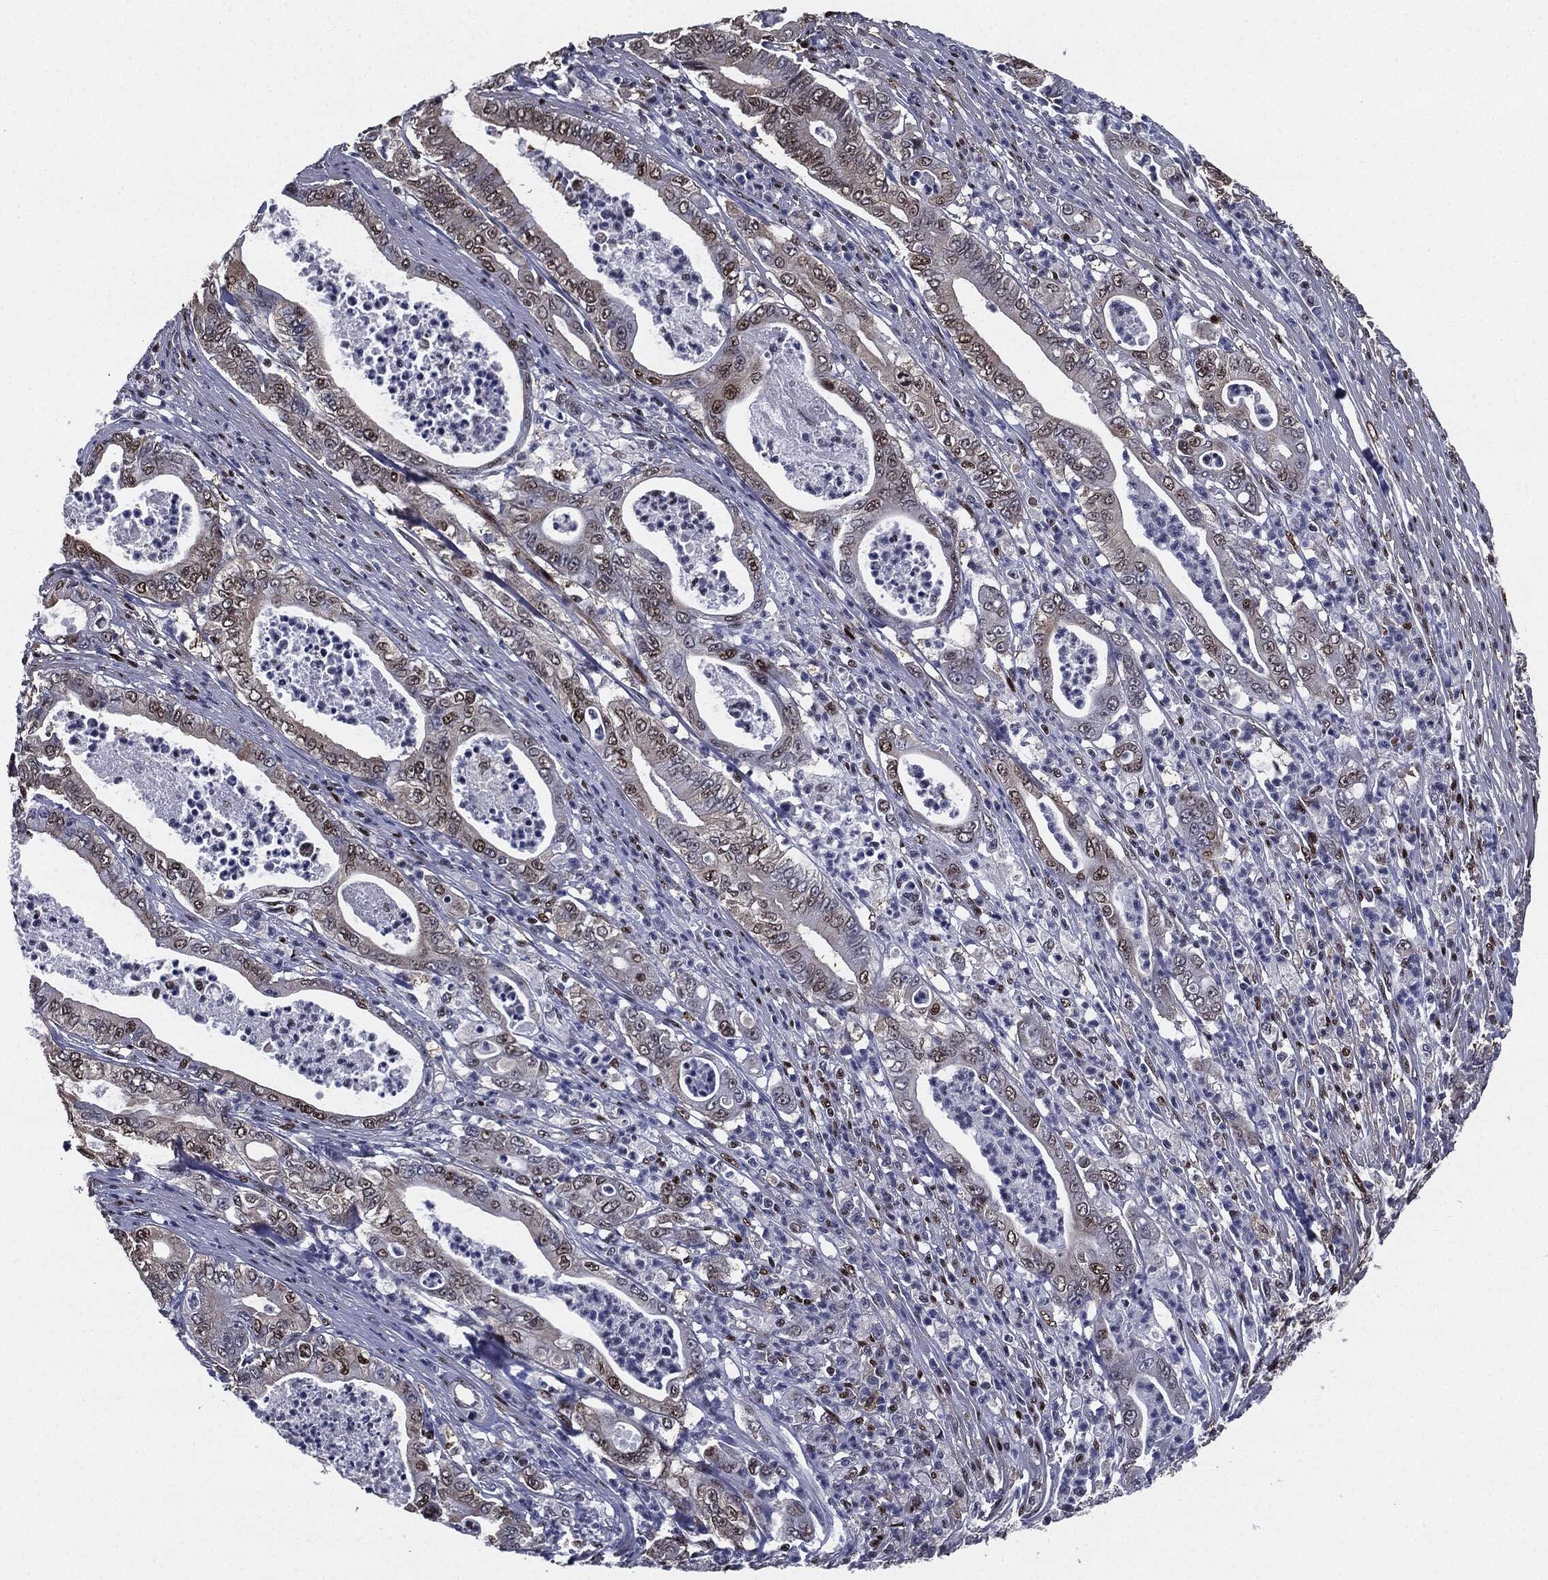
{"staining": {"intensity": "strong", "quantity": "25%-75%", "location": "cytoplasmic/membranous,nuclear"}, "tissue": "pancreatic cancer", "cell_type": "Tumor cells", "image_type": "cancer", "snomed": [{"axis": "morphology", "description": "Adenocarcinoma, NOS"}, {"axis": "topography", "description": "Pancreas"}], "caption": "Pancreatic cancer stained for a protein exhibits strong cytoplasmic/membranous and nuclear positivity in tumor cells.", "gene": "JUN", "patient": {"sex": "male", "age": 71}}